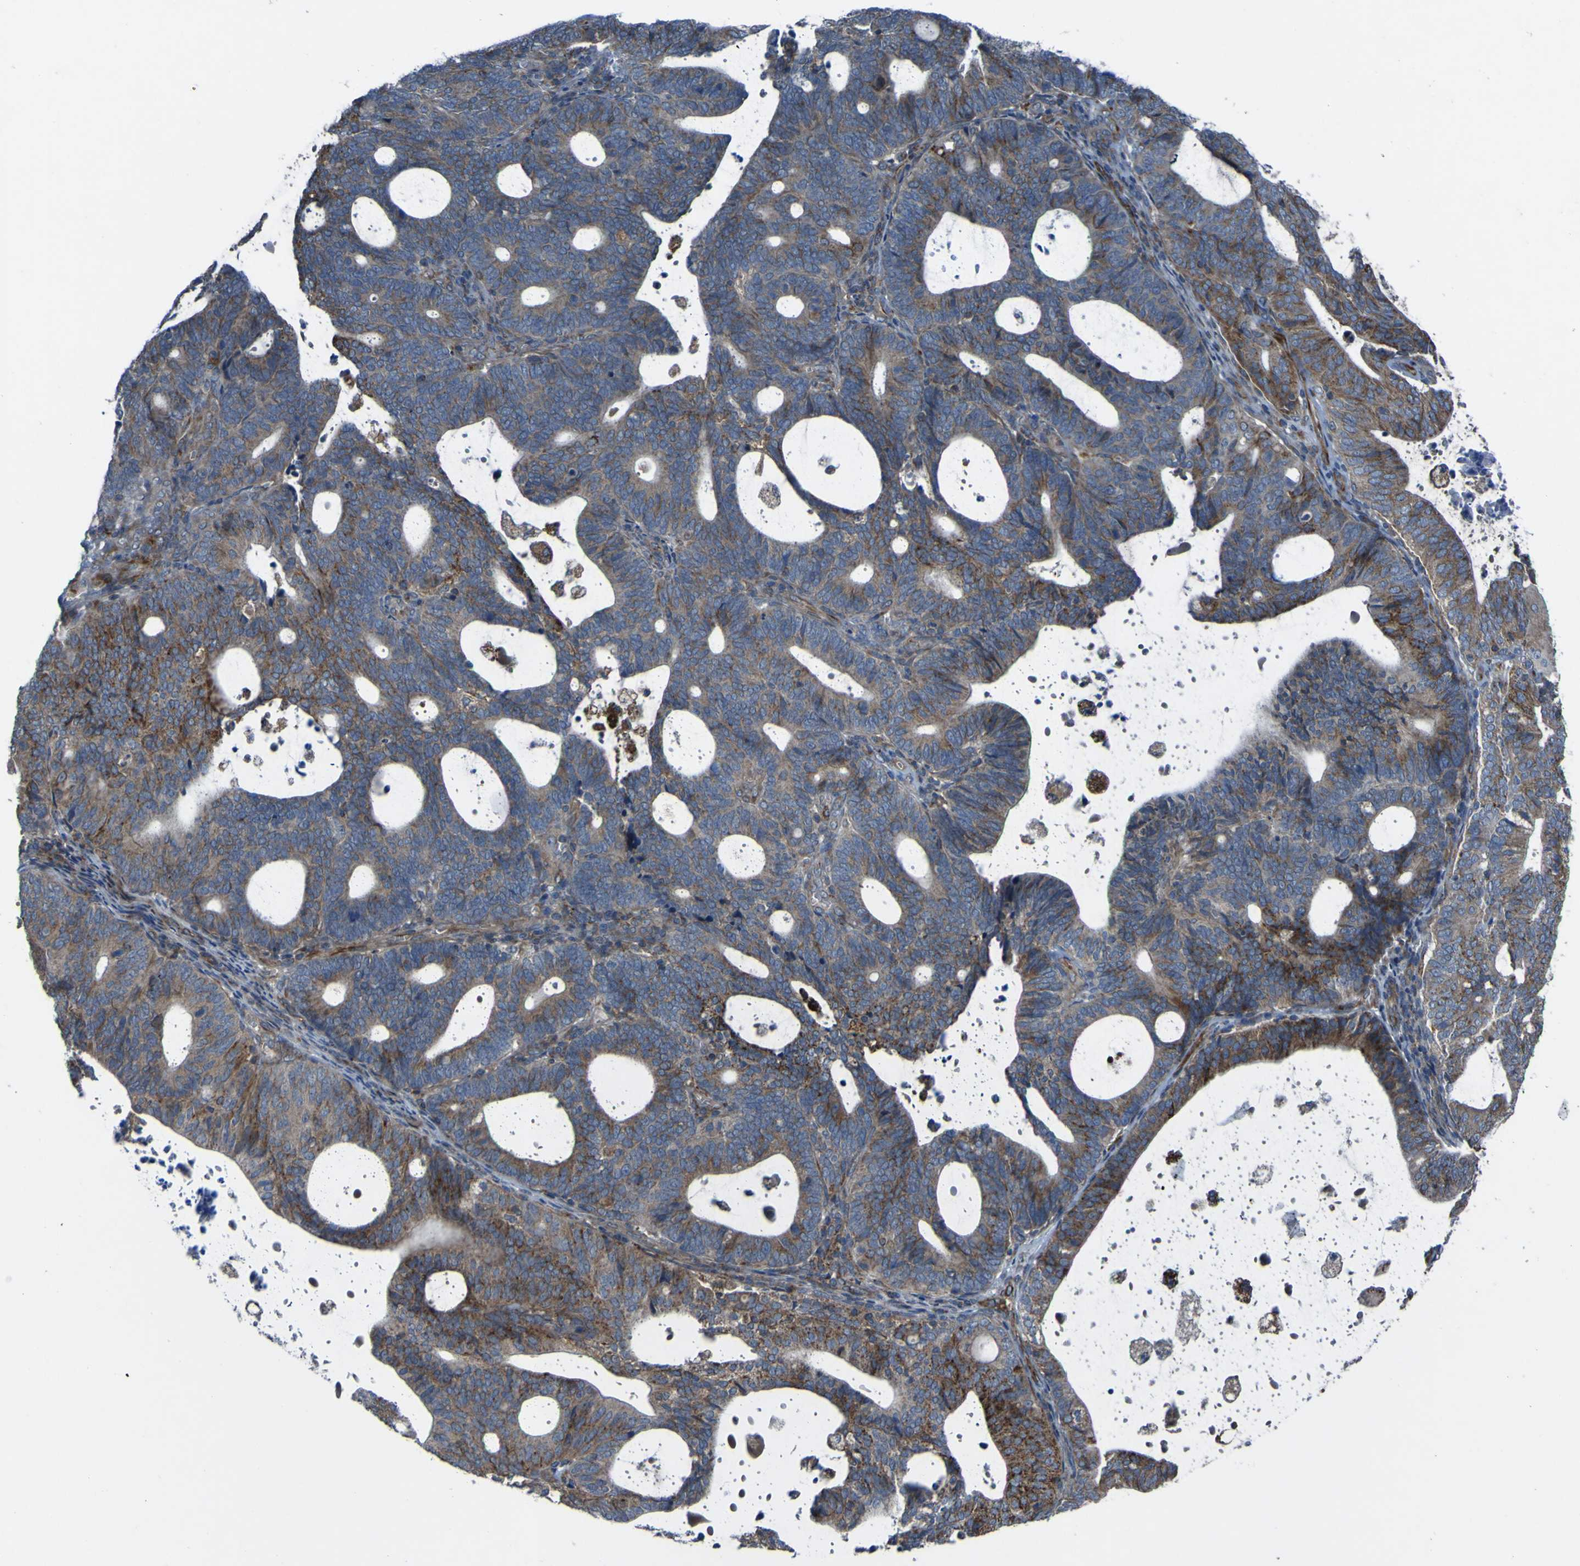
{"staining": {"intensity": "moderate", "quantity": ">75%", "location": "cytoplasmic/membranous"}, "tissue": "endometrial cancer", "cell_type": "Tumor cells", "image_type": "cancer", "snomed": [{"axis": "morphology", "description": "Adenocarcinoma, NOS"}, {"axis": "topography", "description": "Uterus"}], "caption": "An IHC photomicrograph of neoplastic tissue is shown. Protein staining in brown highlights moderate cytoplasmic/membranous positivity in endometrial adenocarcinoma within tumor cells. (brown staining indicates protein expression, while blue staining denotes nuclei).", "gene": "GPLD1", "patient": {"sex": "female", "age": 83}}